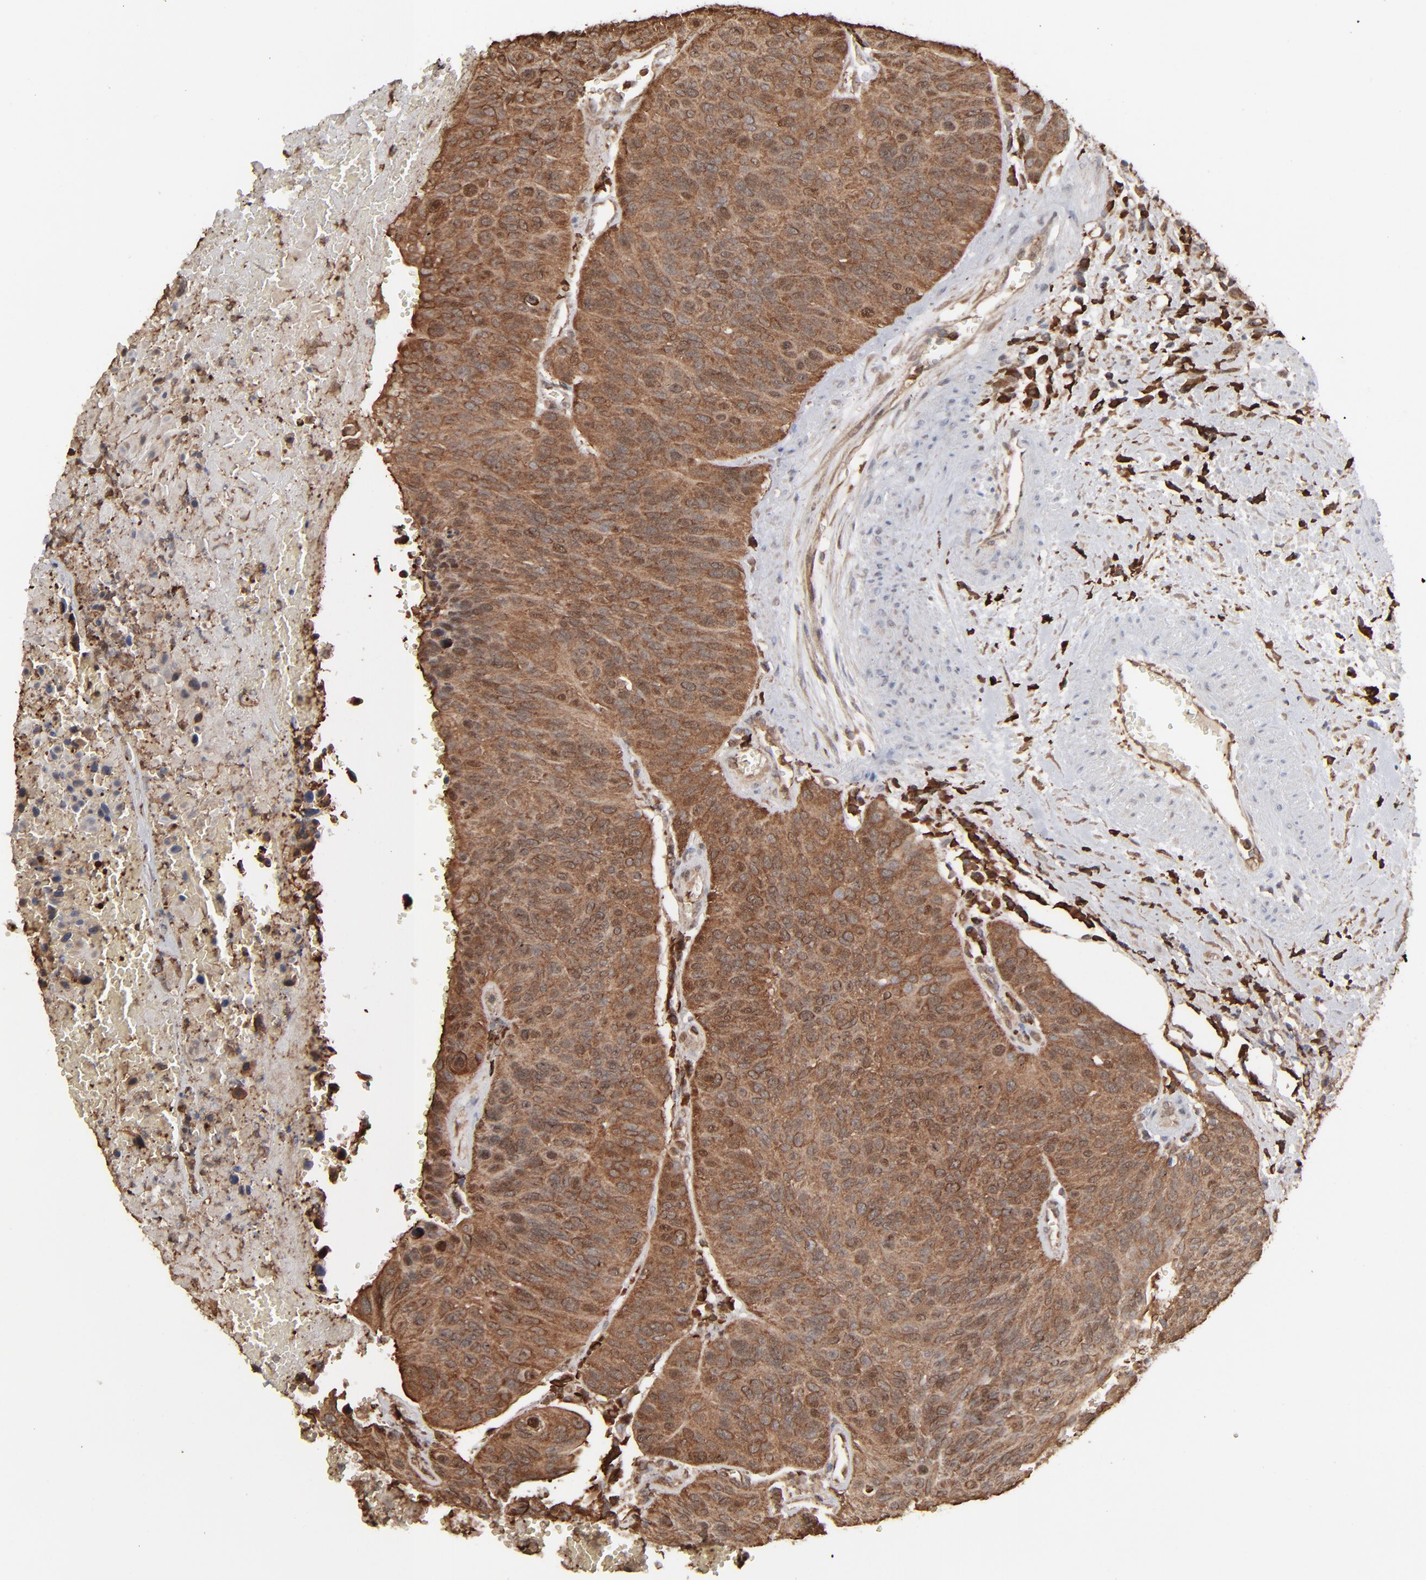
{"staining": {"intensity": "strong", "quantity": ">75%", "location": "cytoplasmic/membranous"}, "tissue": "urothelial cancer", "cell_type": "Tumor cells", "image_type": "cancer", "snomed": [{"axis": "morphology", "description": "Urothelial carcinoma, High grade"}, {"axis": "topography", "description": "Urinary bladder"}], "caption": "Protein staining displays strong cytoplasmic/membranous expression in about >75% of tumor cells in urothelial carcinoma (high-grade).", "gene": "NME1-NME2", "patient": {"sex": "male", "age": 66}}